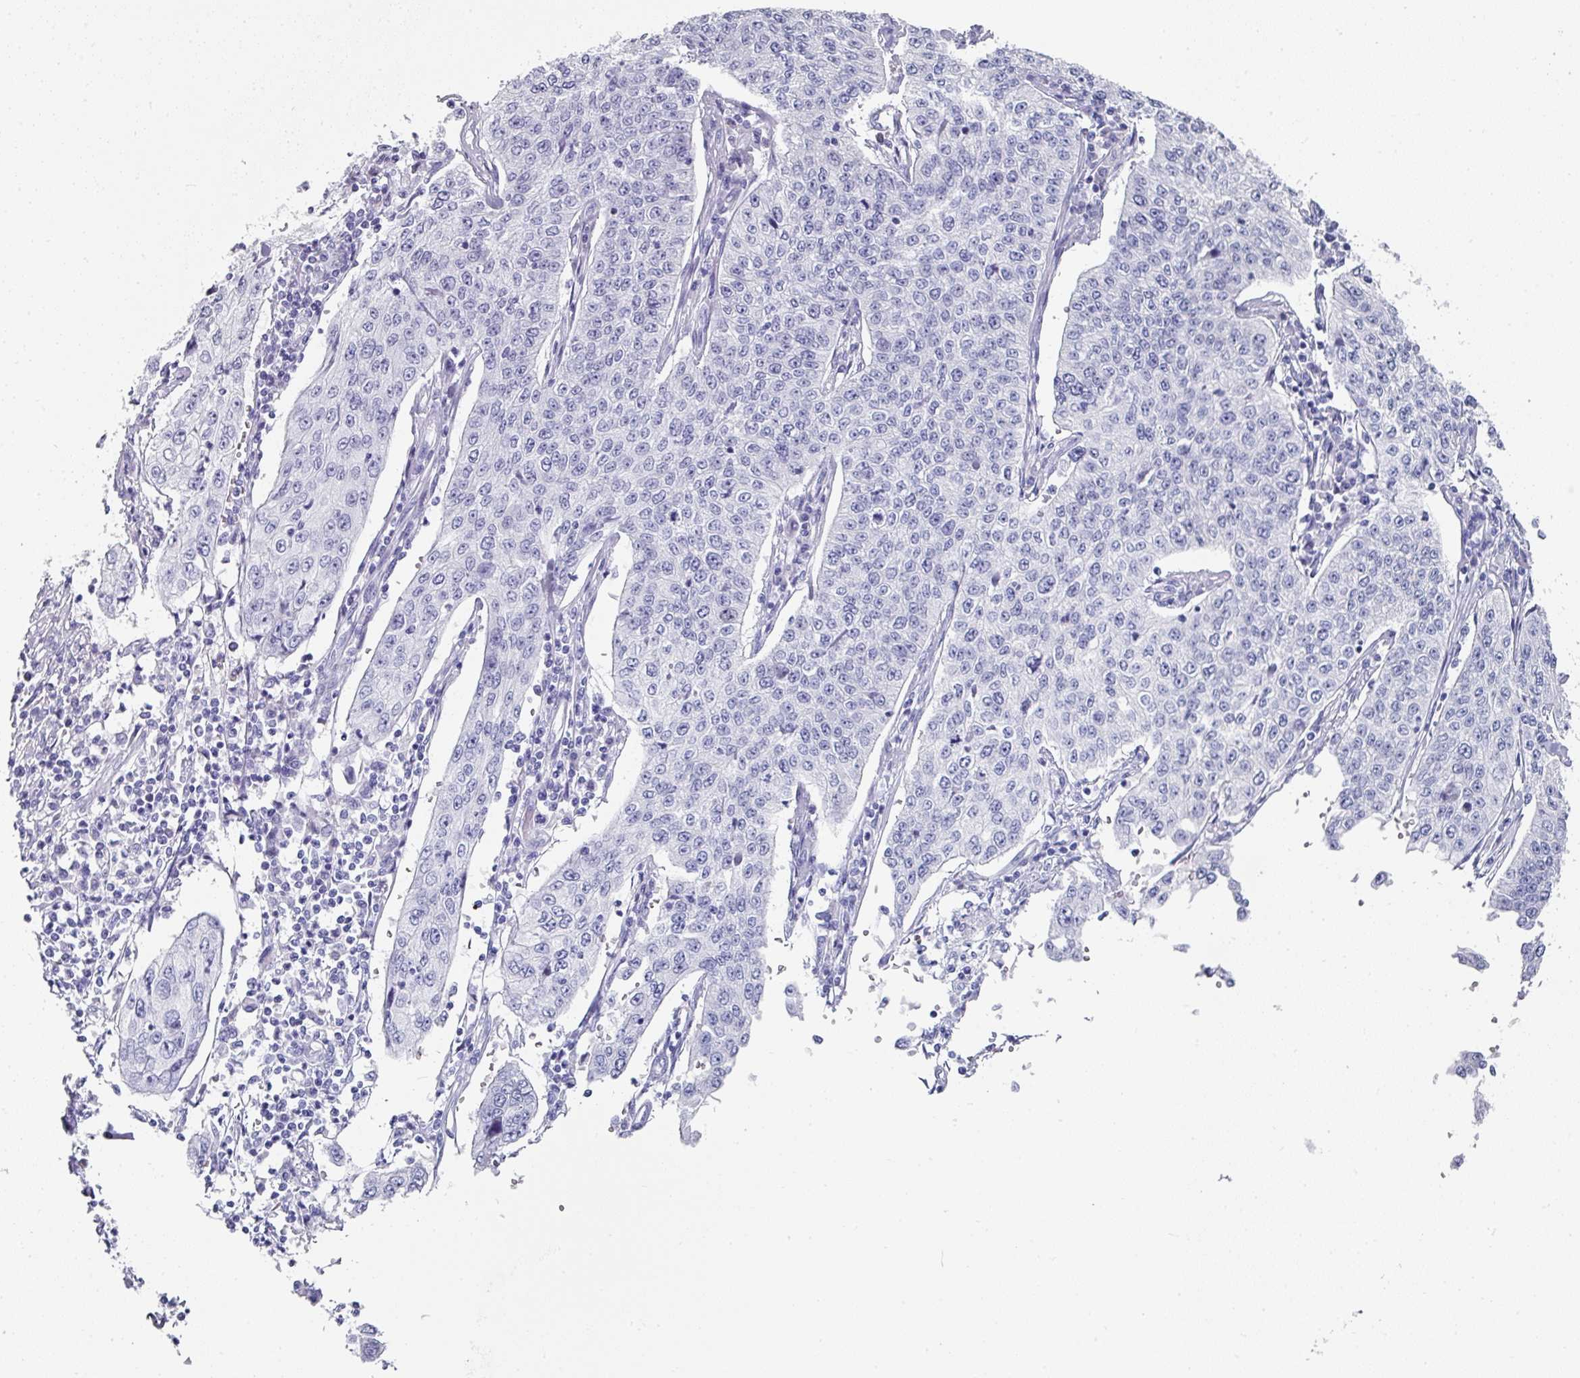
{"staining": {"intensity": "negative", "quantity": "none", "location": "none"}, "tissue": "cervical cancer", "cell_type": "Tumor cells", "image_type": "cancer", "snomed": [{"axis": "morphology", "description": "Squamous cell carcinoma, NOS"}, {"axis": "topography", "description": "Cervix"}], "caption": "This is an immunohistochemistry image of human cervical cancer. There is no staining in tumor cells.", "gene": "SETBP1", "patient": {"sex": "female", "age": 35}}